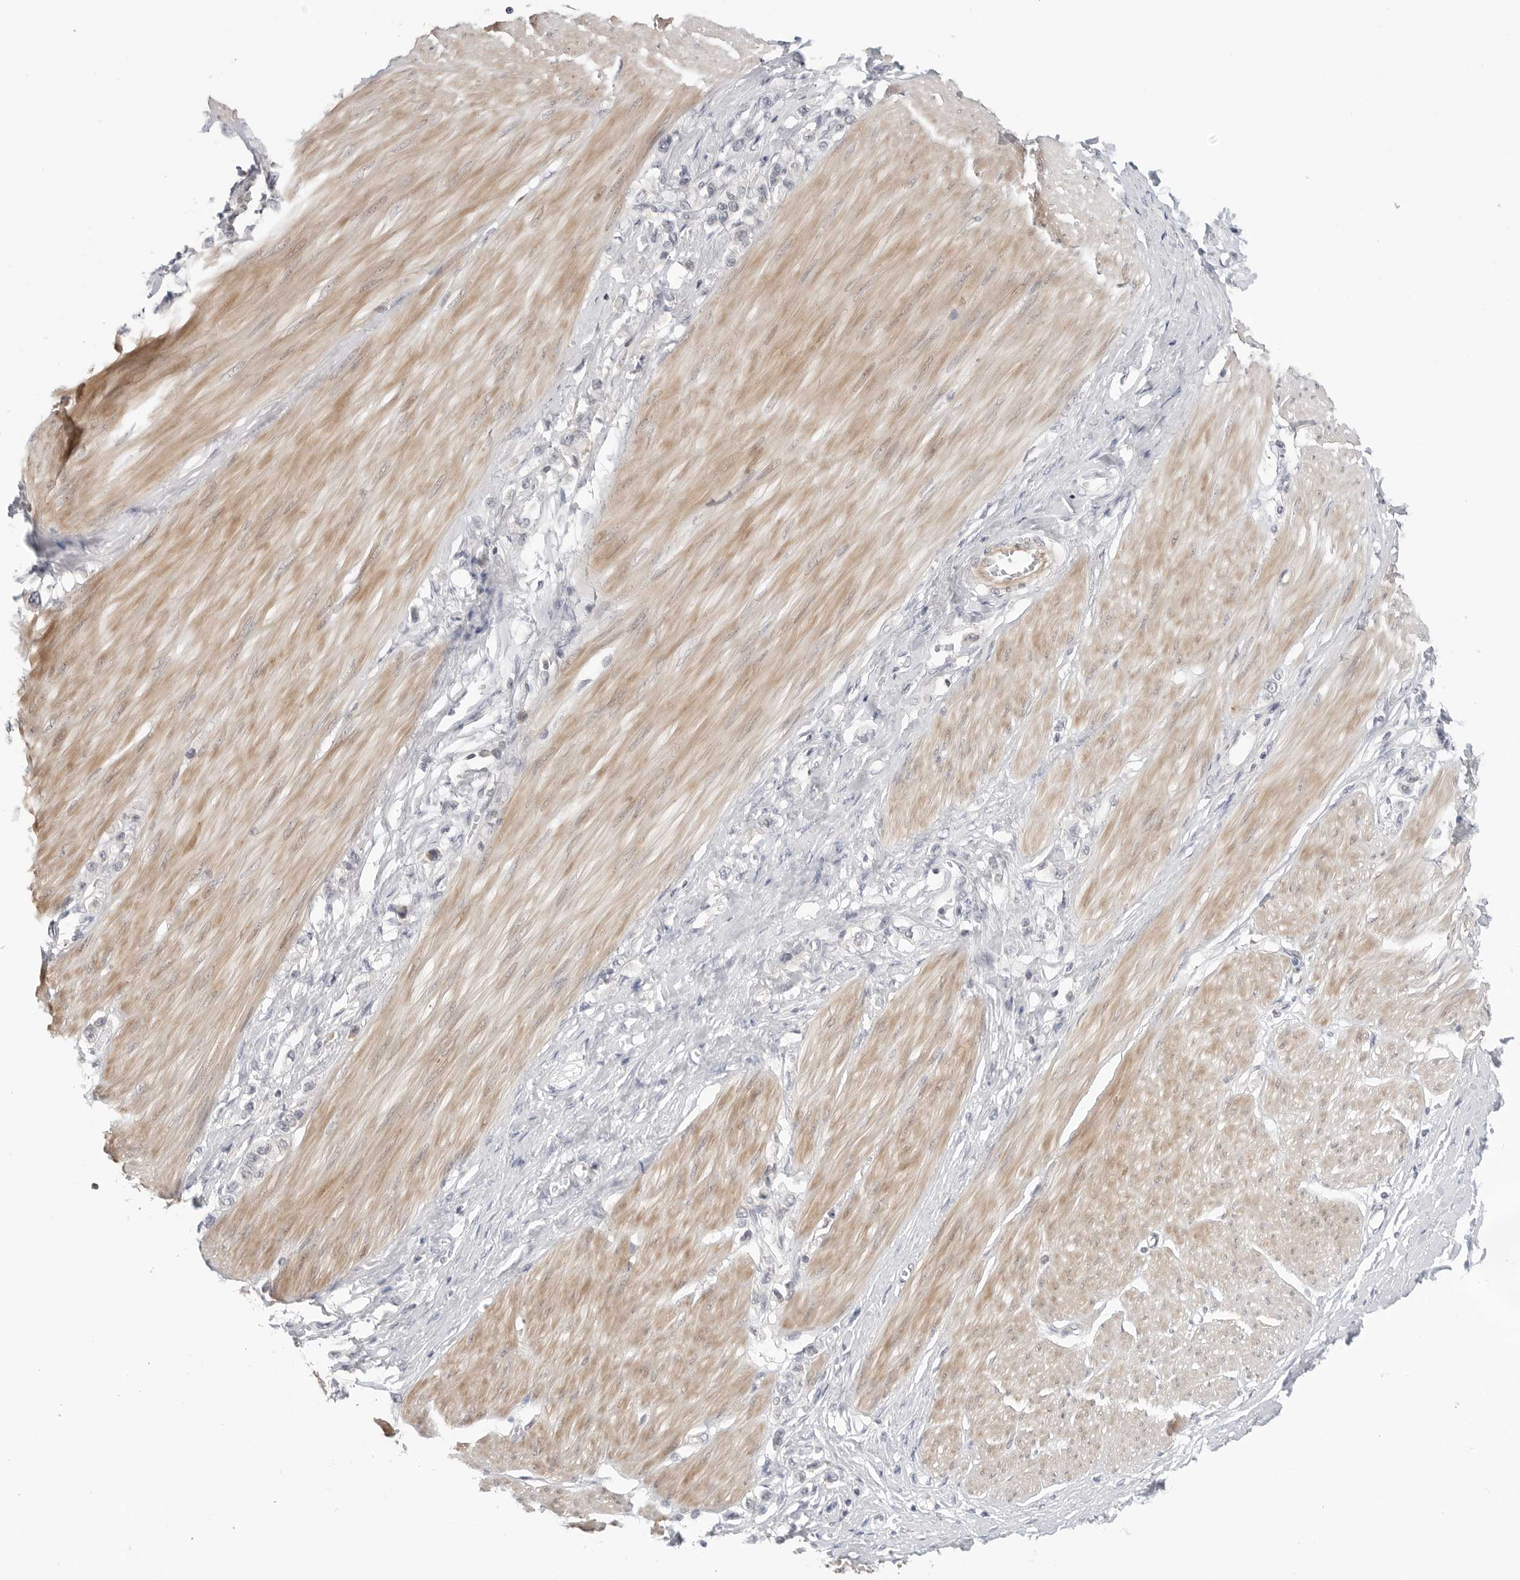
{"staining": {"intensity": "negative", "quantity": "none", "location": "none"}, "tissue": "stomach cancer", "cell_type": "Tumor cells", "image_type": "cancer", "snomed": [{"axis": "morphology", "description": "Adenocarcinoma, NOS"}, {"axis": "topography", "description": "Stomach"}], "caption": "Tumor cells show no significant positivity in stomach cancer (adenocarcinoma). (Stains: DAB immunohistochemistry with hematoxylin counter stain, Microscopy: brightfield microscopy at high magnification).", "gene": "STXBP3", "patient": {"sex": "female", "age": 65}}